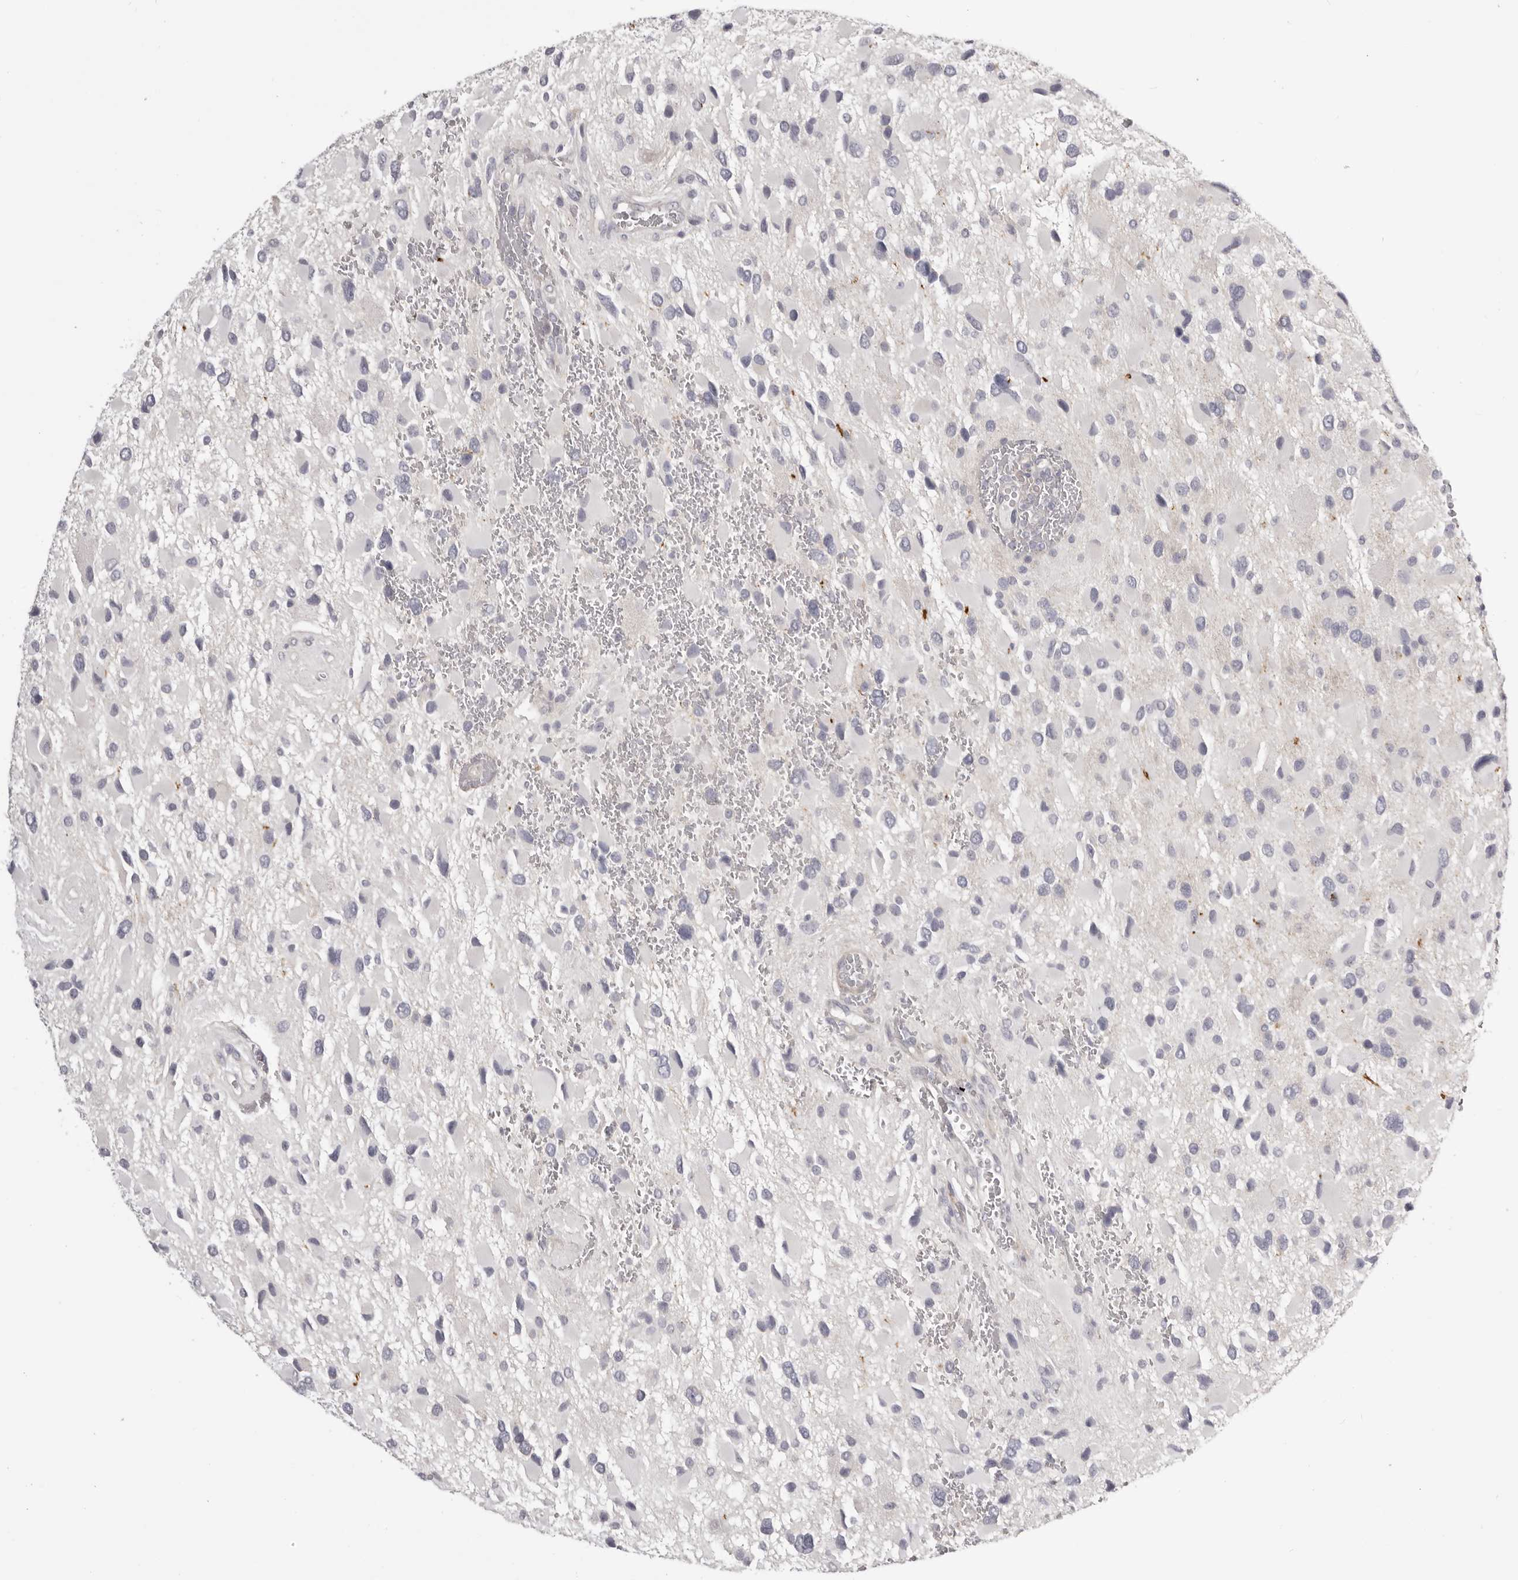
{"staining": {"intensity": "negative", "quantity": "none", "location": "none"}, "tissue": "glioma", "cell_type": "Tumor cells", "image_type": "cancer", "snomed": [{"axis": "morphology", "description": "Glioma, malignant, High grade"}, {"axis": "topography", "description": "Brain"}], "caption": "This image is of high-grade glioma (malignant) stained with immunohistochemistry (IHC) to label a protein in brown with the nuclei are counter-stained blue. There is no expression in tumor cells.", "gene": "OTUD3", "patient": {"sex": "male", "age": 53}}